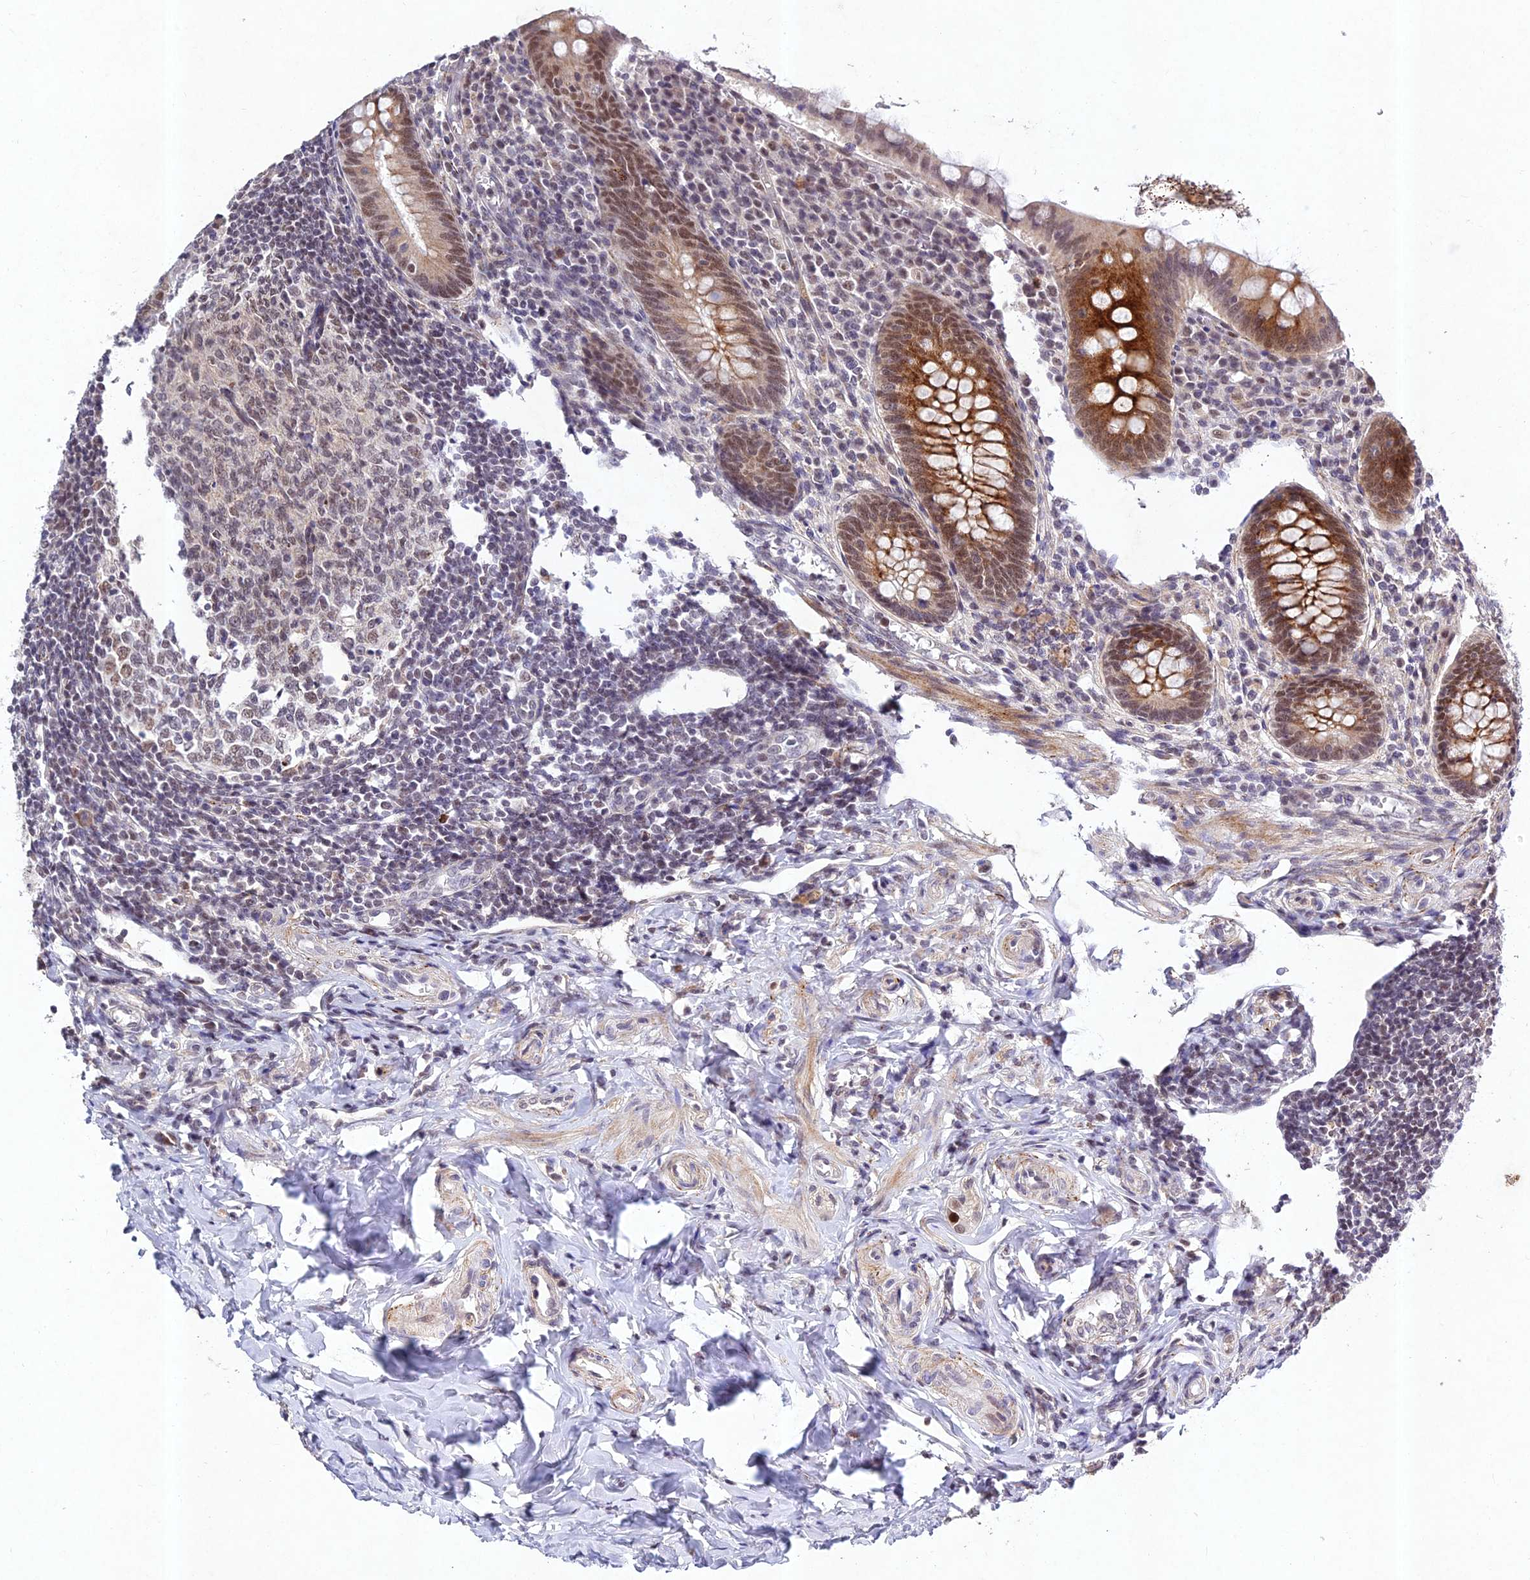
{"staining": {"intensity": "moderate", "quantity": ">75%", "location": "cytoplasmic/membranous,nuclear"}, "tissue": "appendix", "cell_type": "Glandular cells", "image_type": "normal", "snomed": [{"axis": "morphology", "description": "Normal tissue, NOS"}, {"axis": "topography", "description": "Appendix"}], "caption": "Moderate cytoplasmic/membranous,nuclear protein expression is identified in about >75% of glandular cells in appendix. (DAB (3,3'-diaminobenzidine) IHC, brown staining for protein, blue staining for nuclei).", "gene": "RAVER1", "patient": {"sex": "female", "age": 33}}